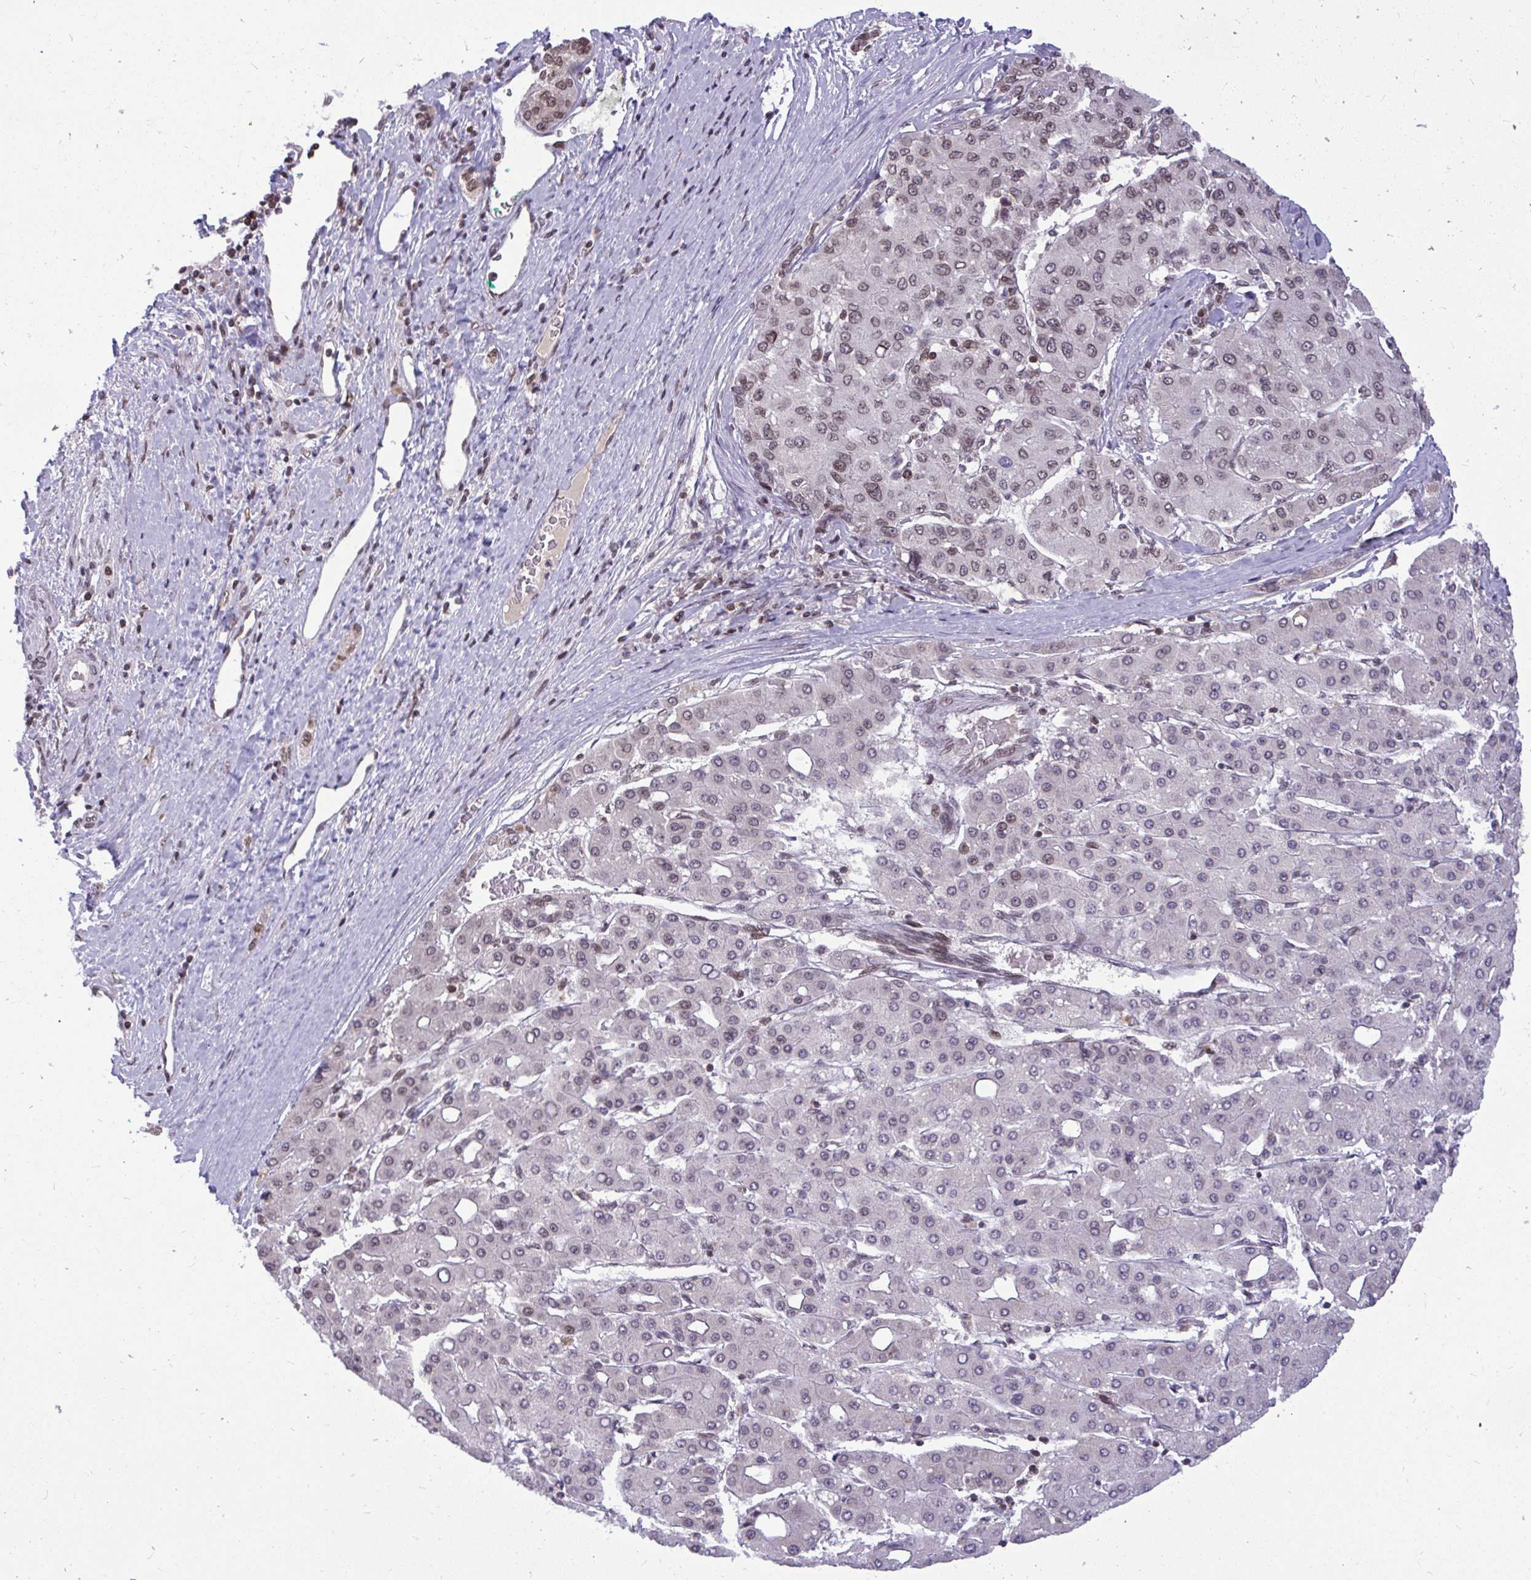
{"staining": {"intensity": "weak", "quantity": "25%-75%", "location": "nuclear"}, "tissue": "liver cancer", "cell_type": "Tumor cells", "image_type": "cancer", "snomed": [{"axis": "morphology", "description": "Carcinoma, Hepatocellular, NOS"}, {"axis": "topography", "description": "Liver"}], "caption": "Immunohistochemical staining of liver hepatocellular carcinoma demonstrates weak nuclear protein expression in approximately 25%-75% of tumor cells. (DAB IHC with brightfield microscopy, high magnification).", "gene": "JPT1", "patient": {"sex": "male", "age": 65}}